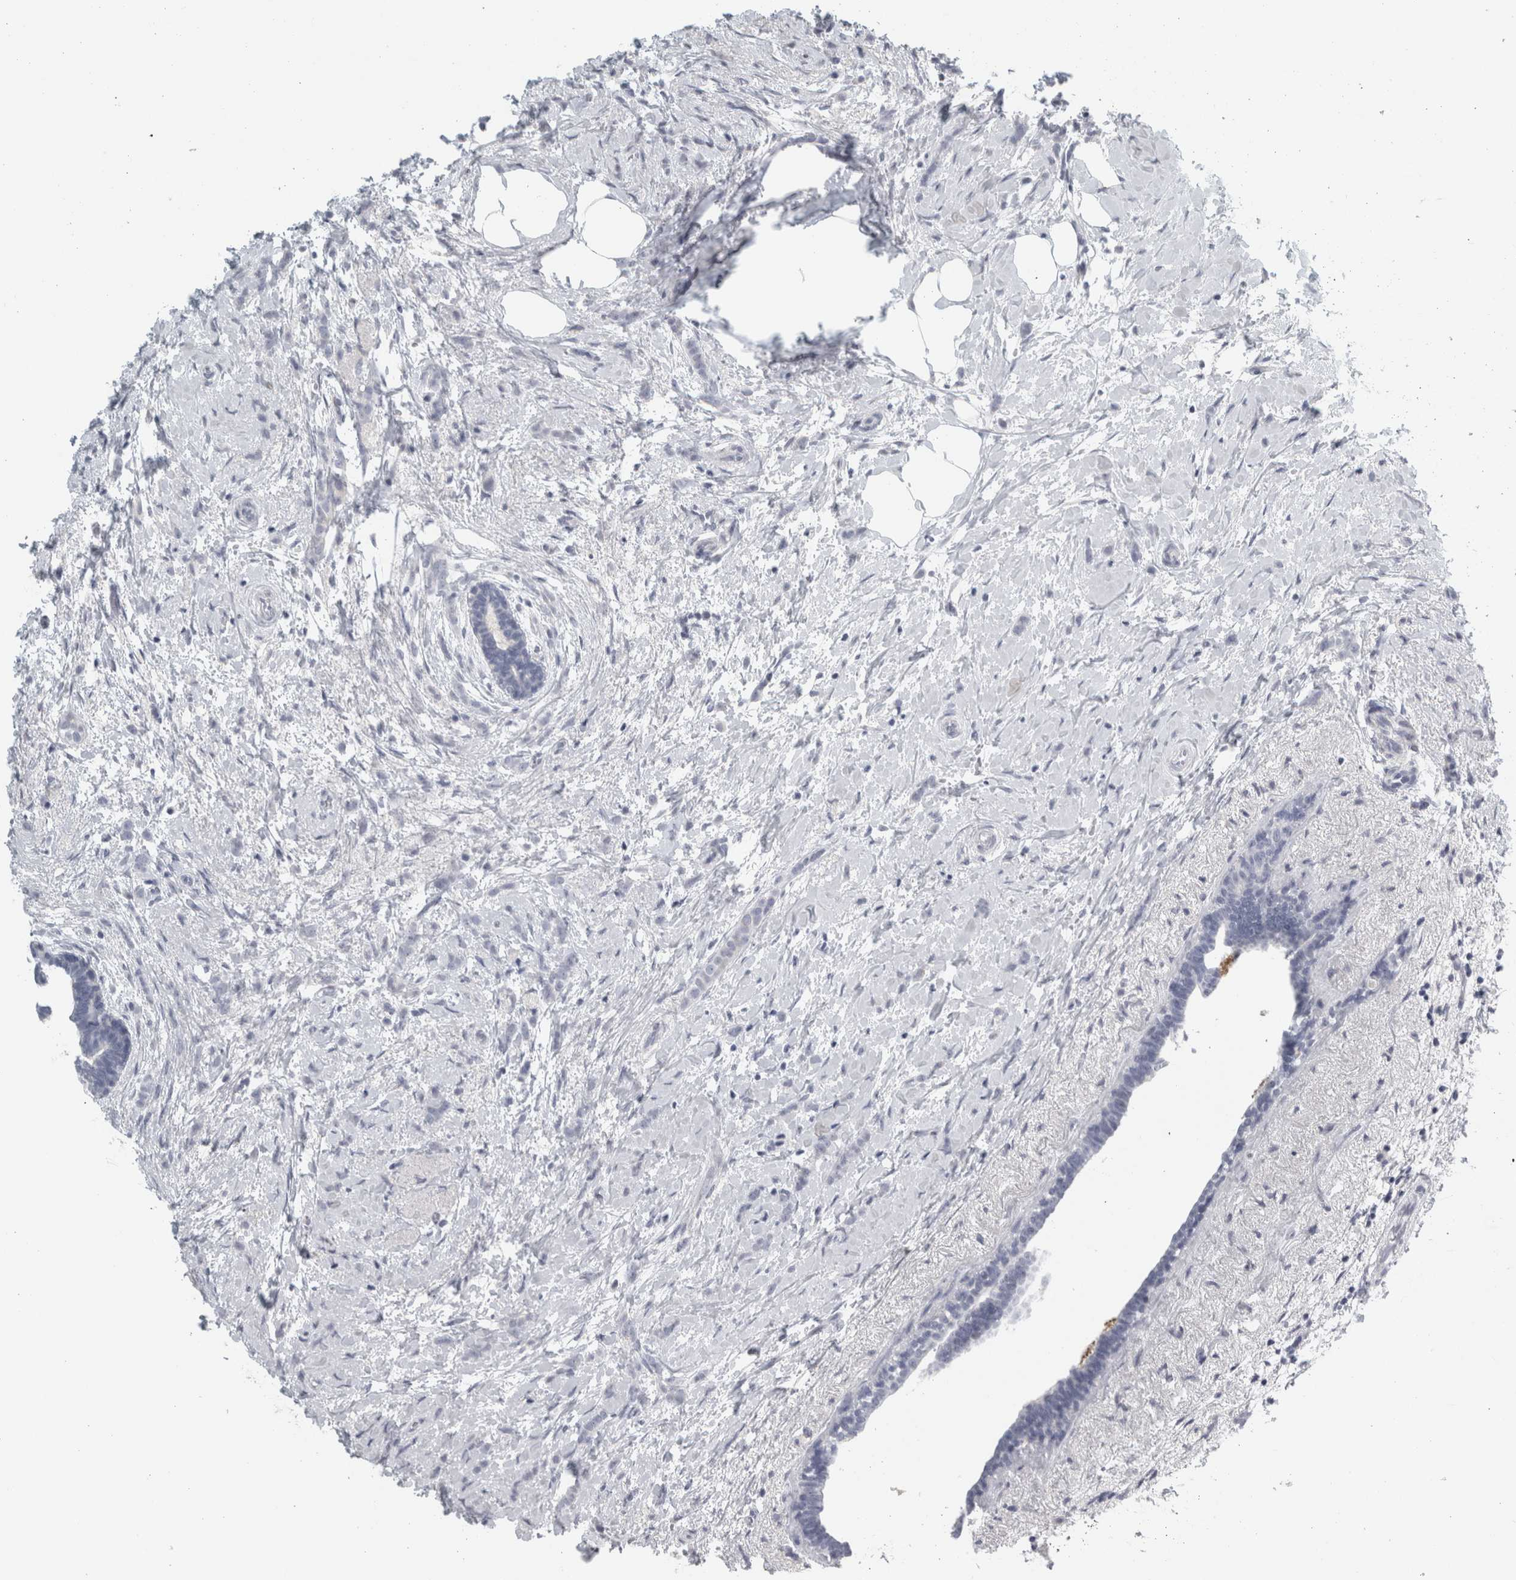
{"staining": {"intensity": "negative", "quantity": "none", "location": "none"}, "tissue": "breast cancer", "cell_type": "Tumor cells", "image_type": "cancer", "snomed": [{"axis": "morphology", "description": "Lobular carcinoma, in situ"}, {"axis": "morphology", "description": "Lobular carcinoma"}, {"axis": "topography", "description": "Breast"}], "caption": "Breast lobular carcinoma was stained to show a protein in brown. There is no significant staining in tumor cells.", "gene": "CPE", "patient": {"sex": "female", "age": 41}}